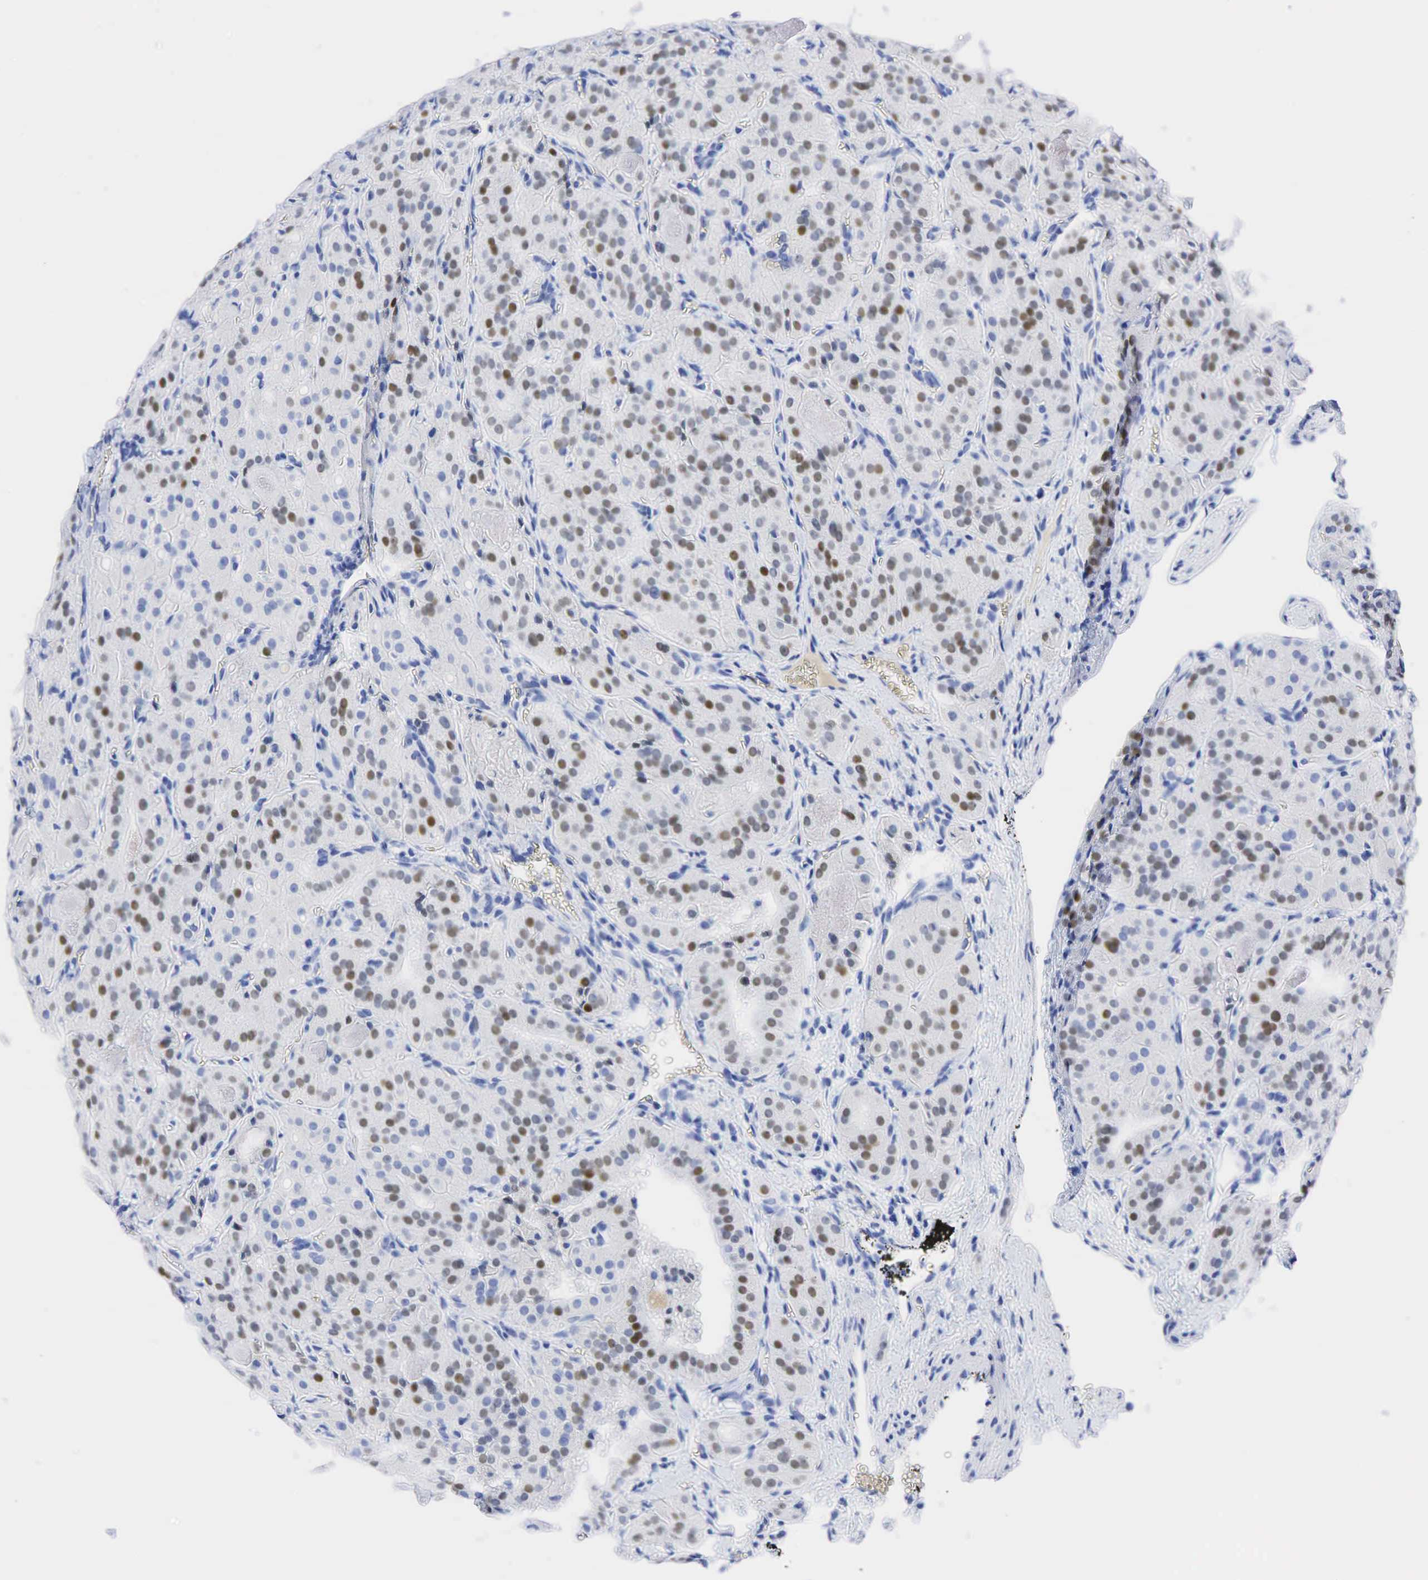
{"staining": {"intensity": "moderate", "quantity": "25%-75%", "location": "nuclear"}, "tissue": "thyroid cancer", "cell_type": "Tumor cells", "image_type": "cancer", "snomed": [{"axis": "morphology", "description": "Carcinoma, NOS"}, {"axis": "topography", "description": "Thyroid gland"}], "caption": "Immunohistochemistry (IHC) micrograph of neoplastic tissue: human thyroid cancer (carcinoma) stained using IHC exhibits medium levels of moderate protein expression localized specifically in the nuclear of tumor cells, appearing as a nuclear brown color.", "gene": "NKX2-1", "patient": {"sex": "male", "age": 76}}